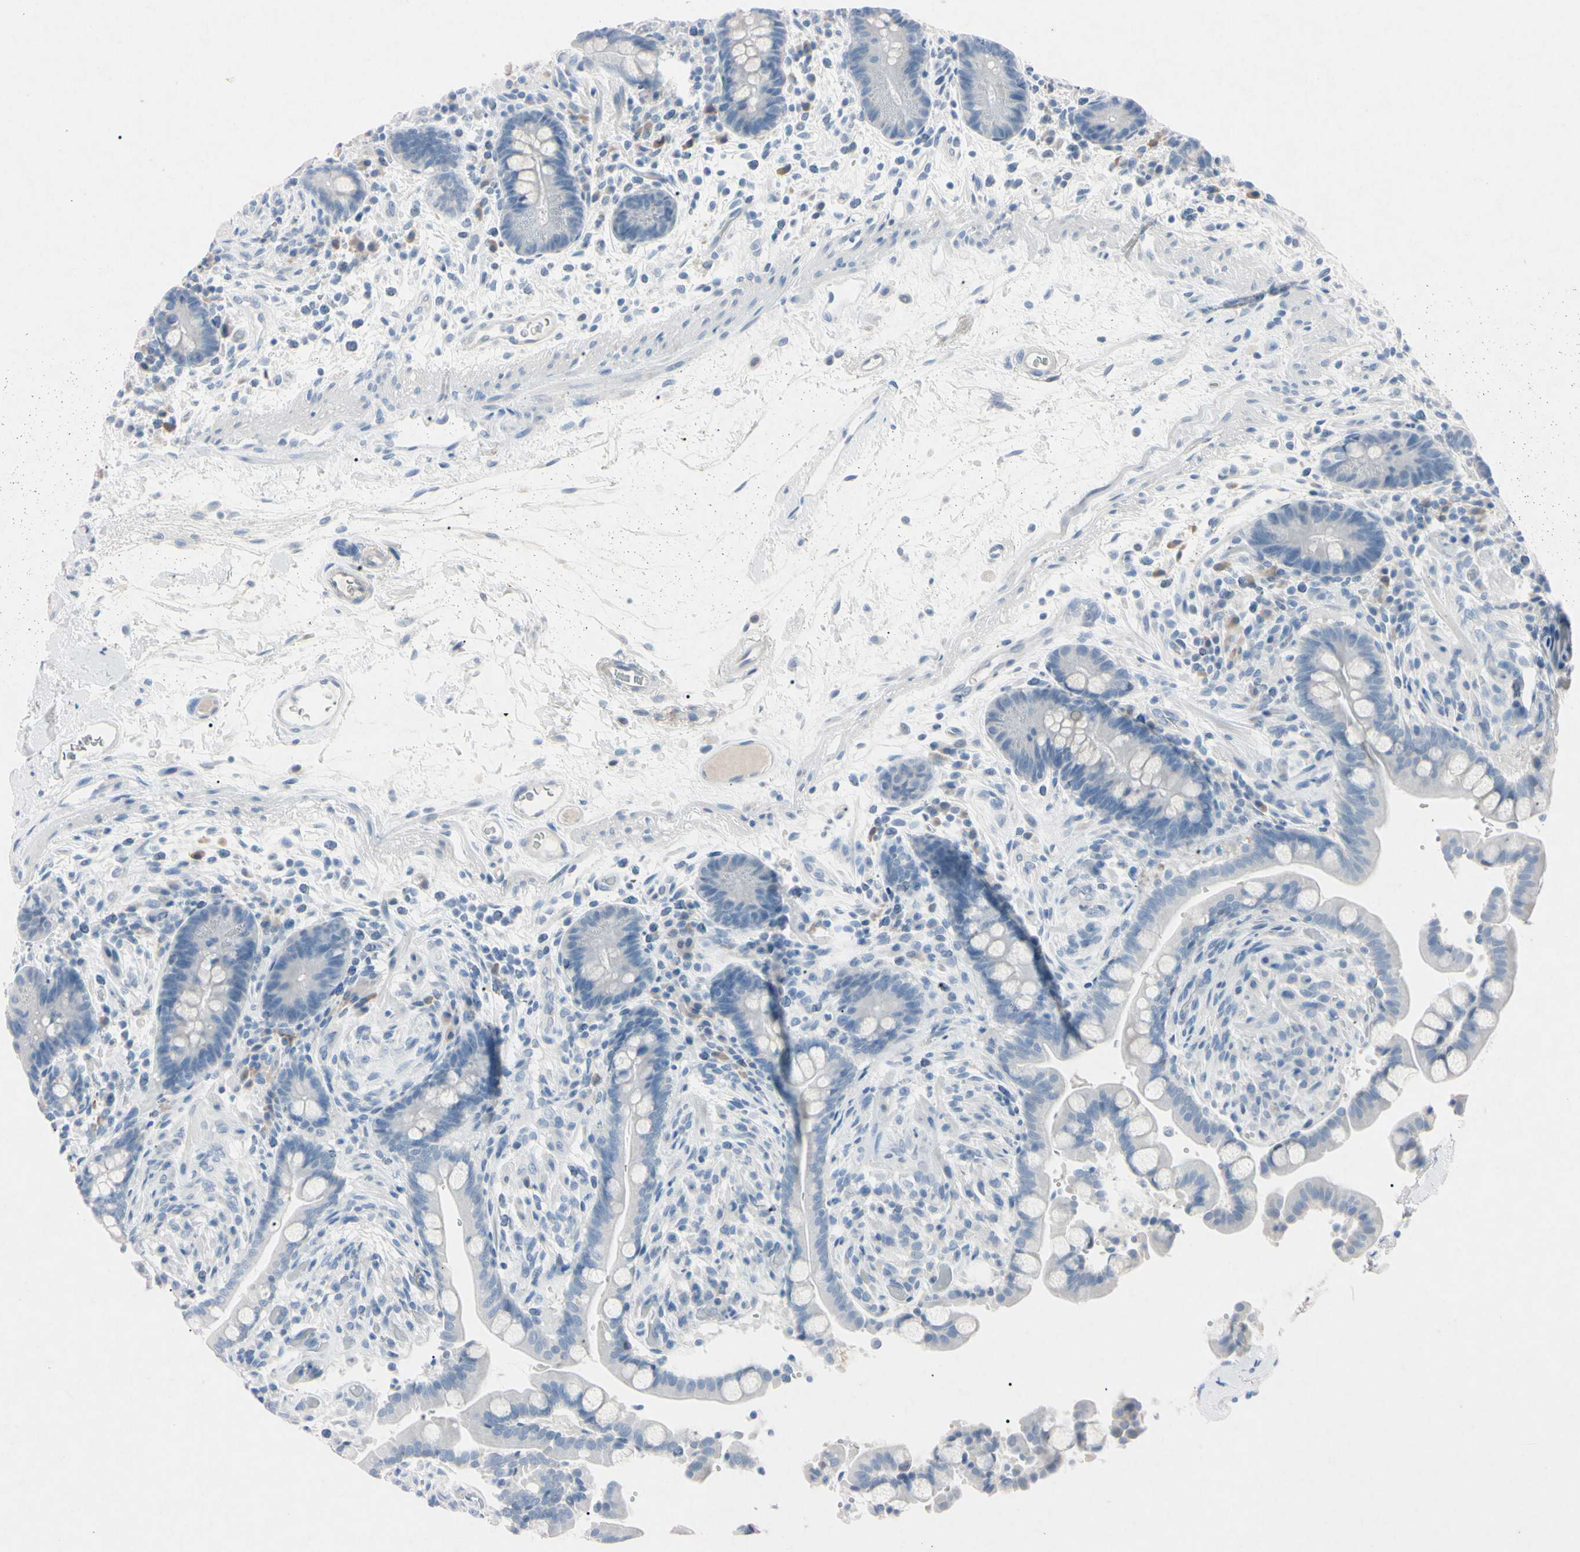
{"staining": {"intensity": "negative", "quantity": "none", "location": "none"}, "tissue": "colon", "cell_type": "Endothelial cells", "image_type": "normal", "snomed": [{"axis": "morphology", "description": "Normal tissue, NOS"}, {"axis": "topography", "description": "Colon"}], "caption": "Image shows no significant protein expression in endothelial cells of benign colon. (DAB IHC with hematoxylin counter stain).", "gene": "ELN", "patient": {"sex": "male", "age": 73}}